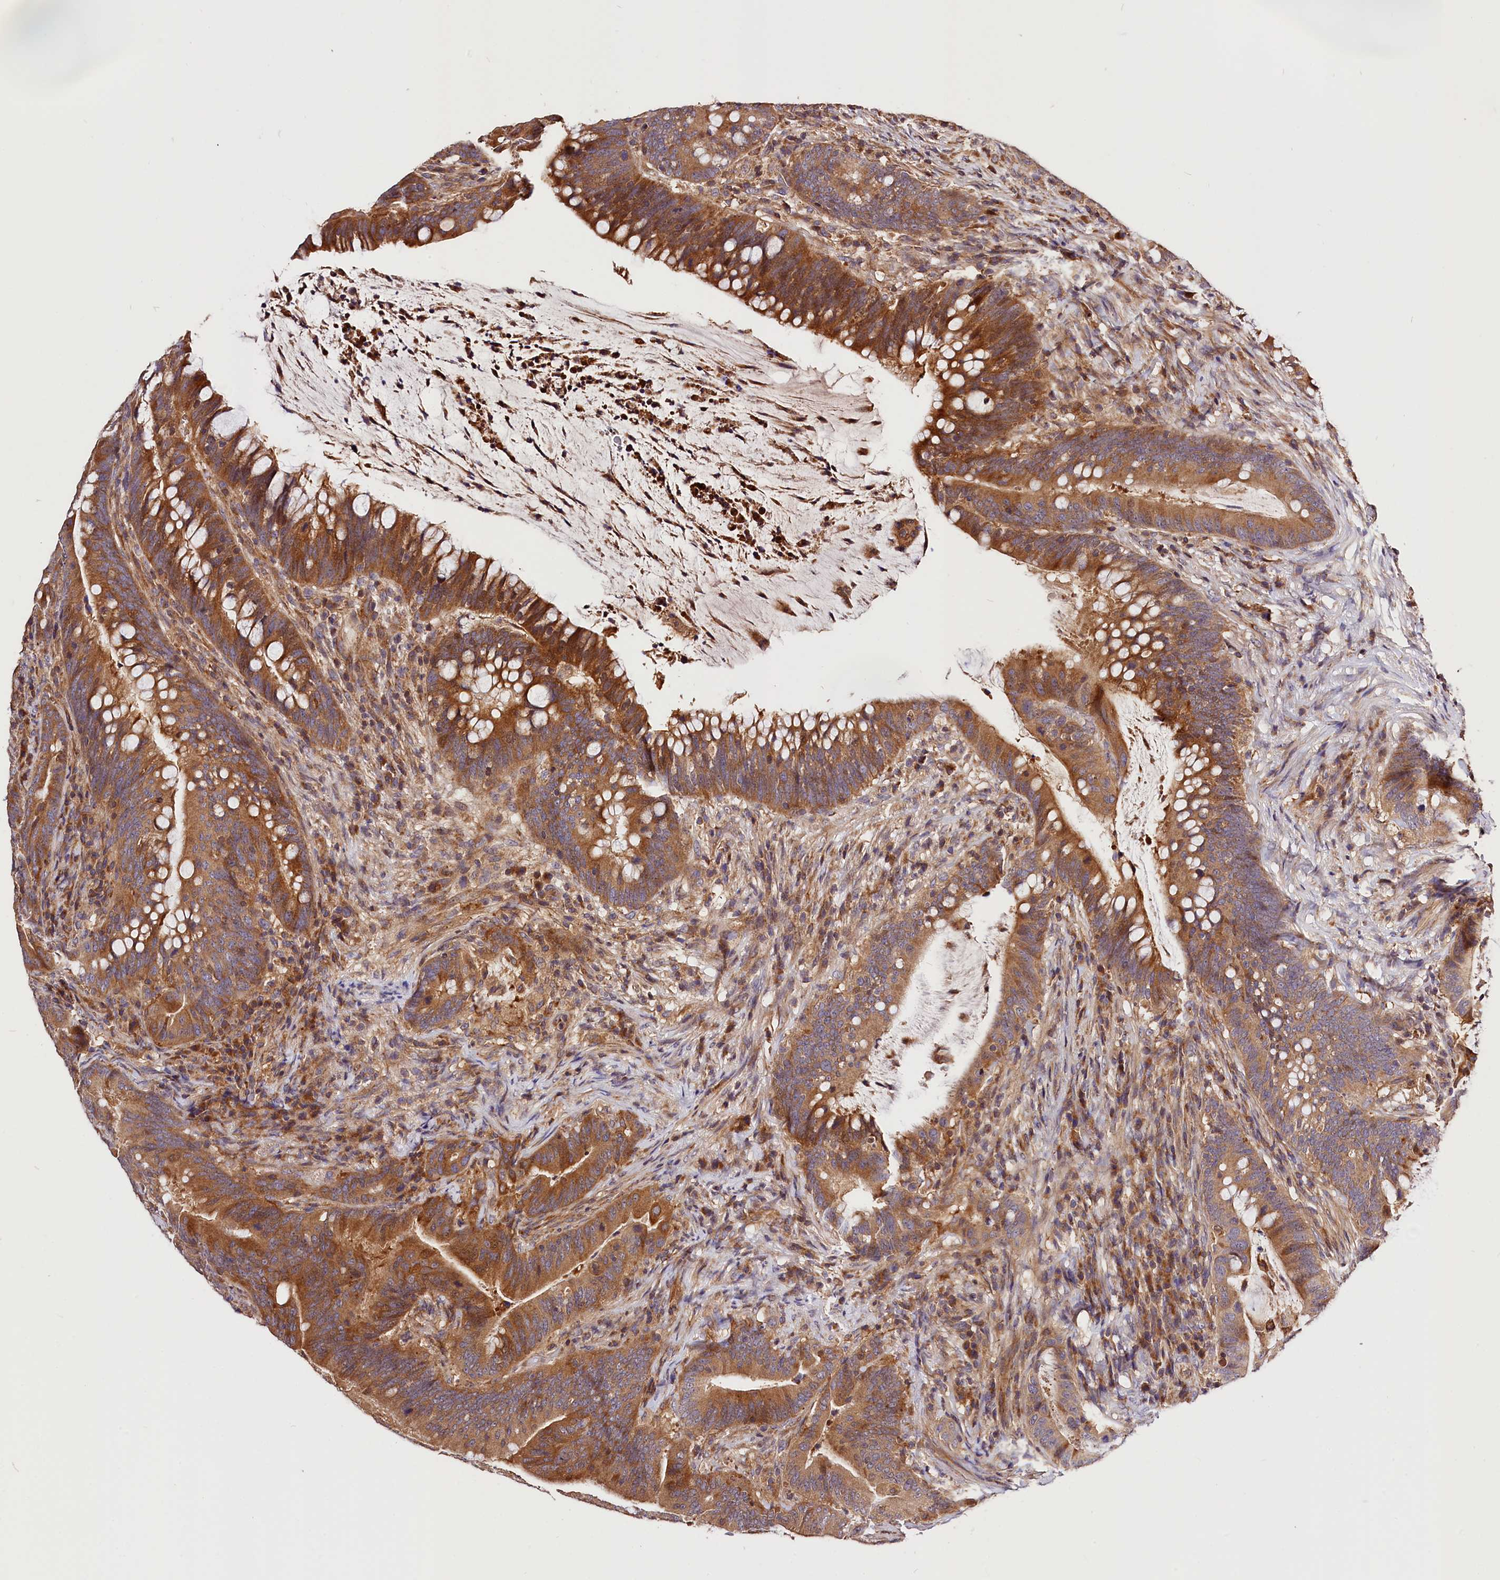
{"staining": {"intensity": "strong", "quantity": ">75%", "location": "cytoplasmic/membranous"}, "tissue": "colorectal cancer", "cell_type": "Tumor cells", "image_type": "cancer", "snomed": [{"axis": "morphology", "description": "Adenocarcinoma, NOS"}, {"axis": "topography", "description": "Colon"}], "caption": "Protein analysis of colorectal cancer (adenocarcinoma) tissue reveals strong cytoplasmic/membranous positivity in about >75% of tumor cells.", "gene": "KPTN", "patient": {"sex": "female", "age": 66}}